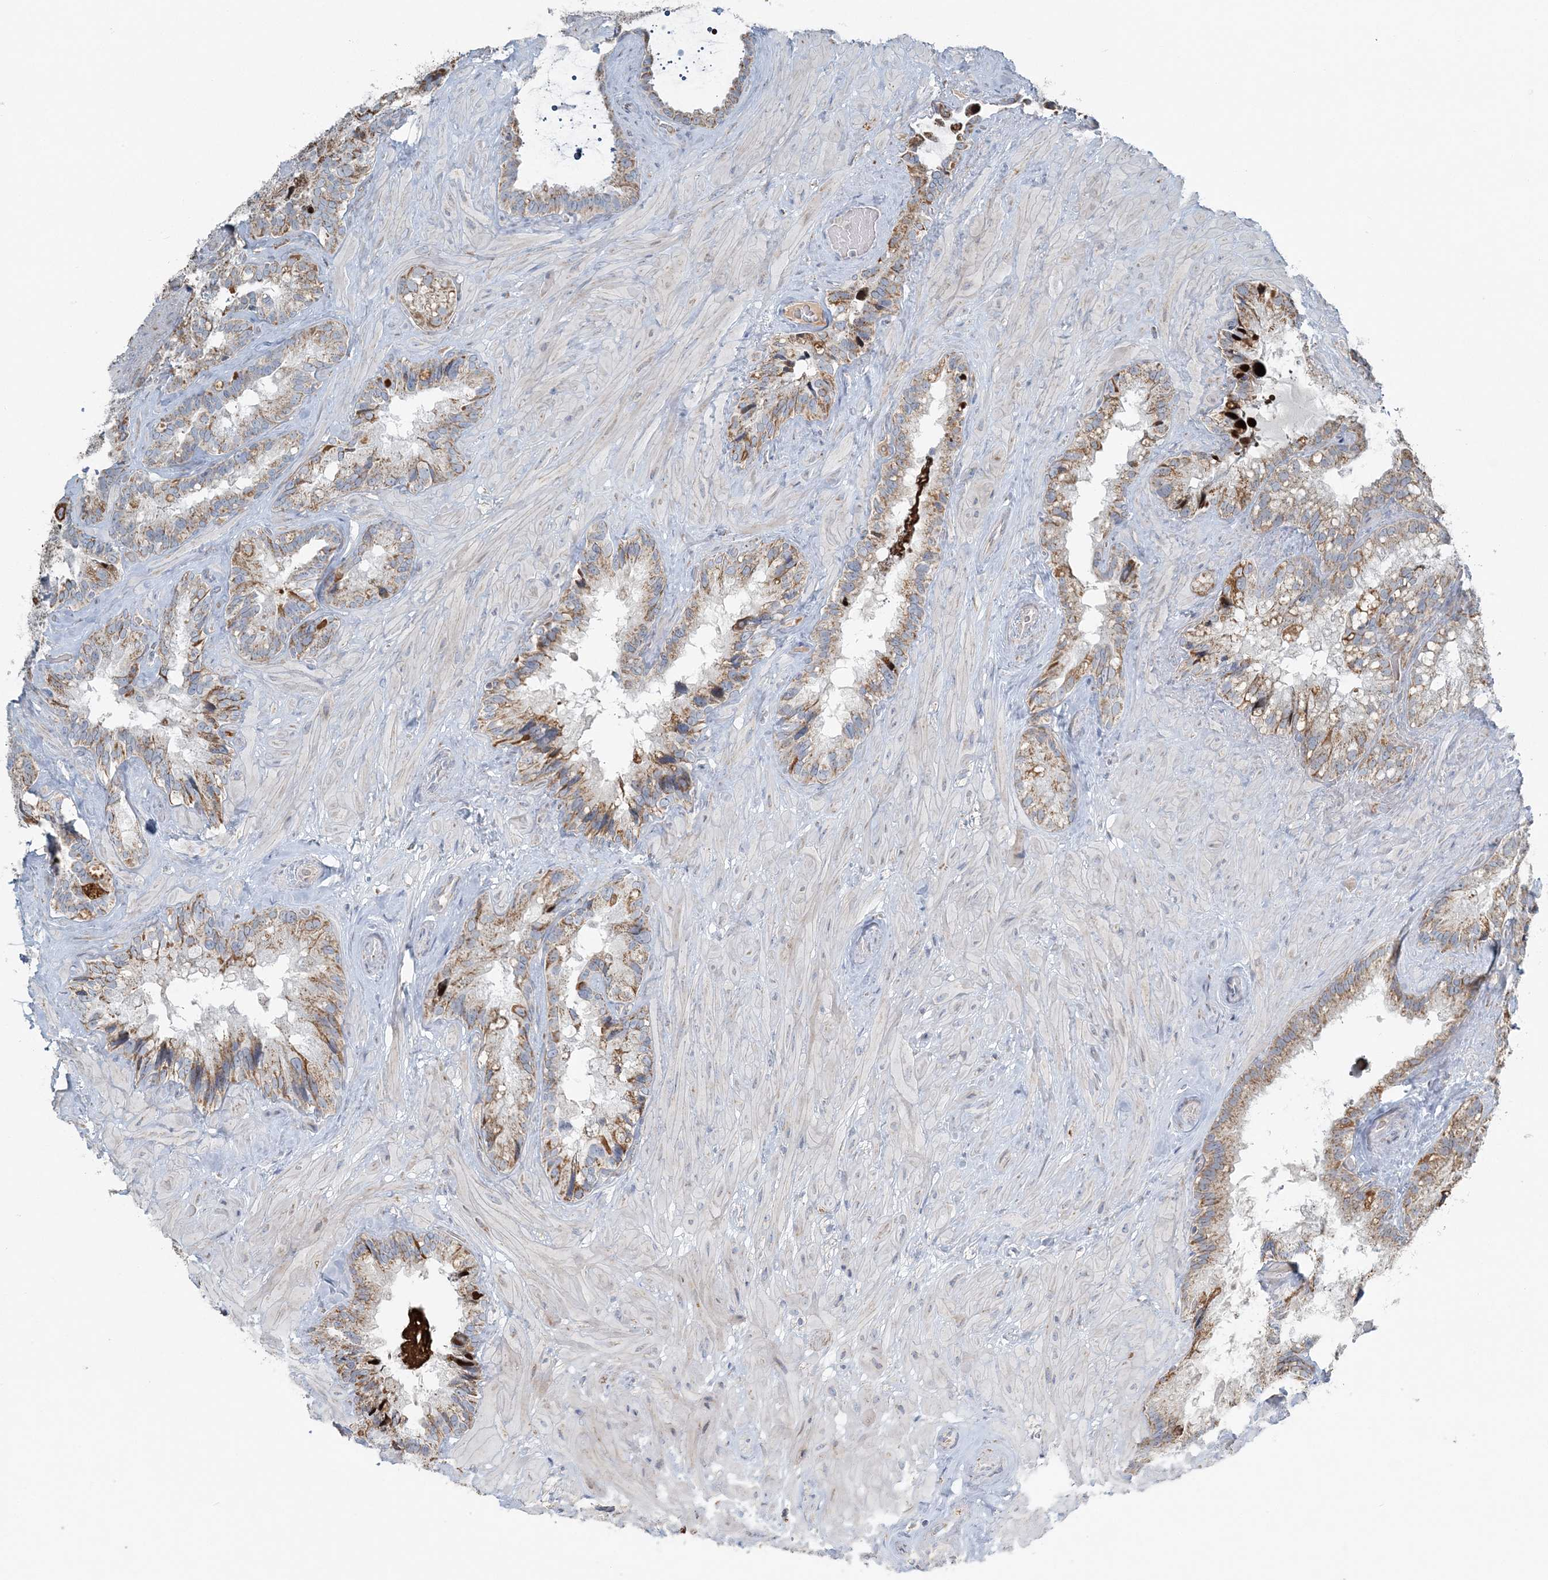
{"staining": {"intensity": "moderate", "quantity": "25%-75%", "location": "cytoplasmic/membranous"}, "tissue": "seminal vesicle", "cell_type": "Glandular cells", "image_type": "normal", "snomed": [{"axis": "morphology", "description": "Normal tissue, NOS"}, {"axis": "topography", "description": "Prostate"}, {"axis": "topography", "description": "Seminal veicle"}], "caption": "The micrograph displays a brown stain indicating the presence of a protein in the cytoplasmic/membranous of glandular cells in seminal vesicle. (Stains: DAB in brown, nuclei in blue, Microscopy: brightfield microscopy at high magnification).", "gene": "SLC22A16", "patient": {"sex": "male", "age": 68}}